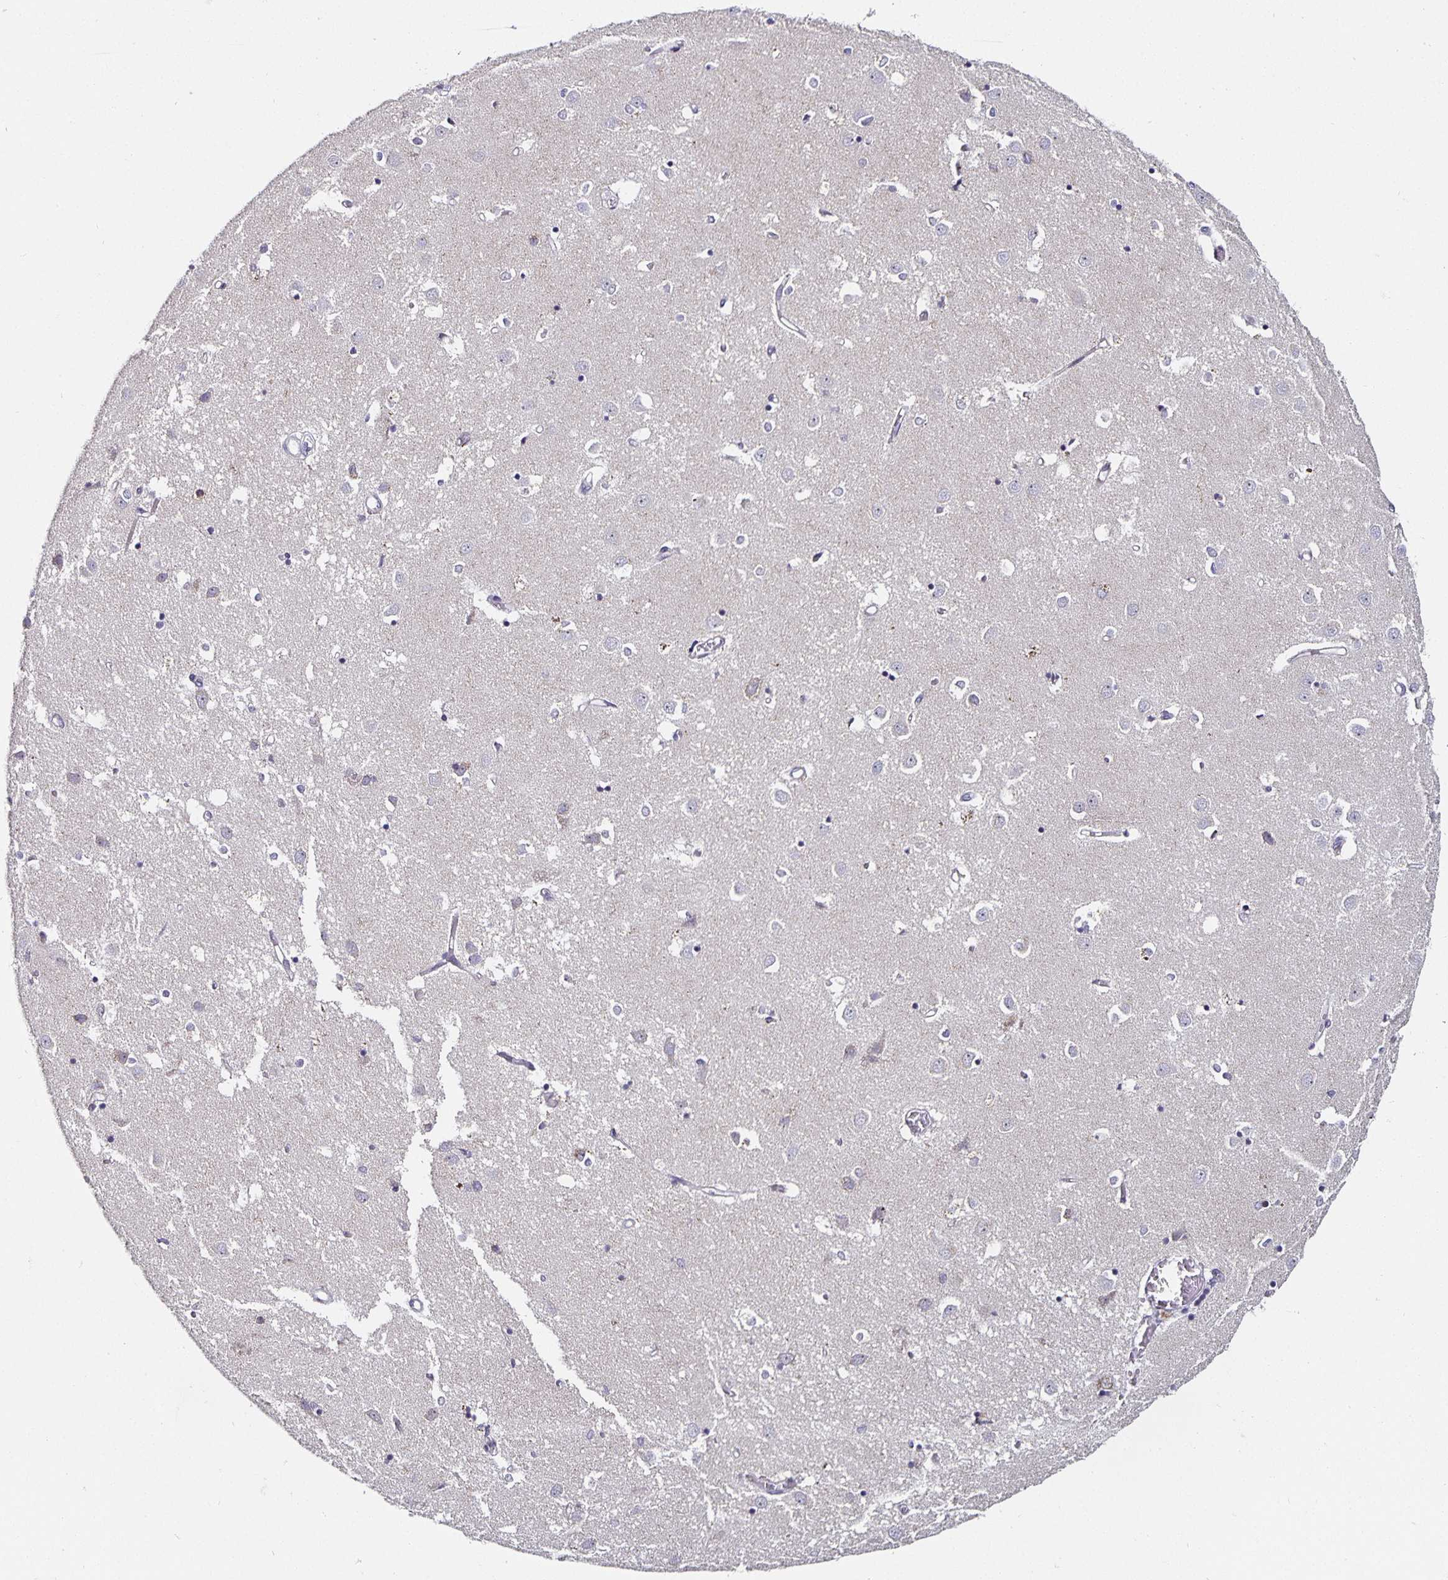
{"staining": {"intensity": "negative", "quantity": "none", "location": "none"}, "tissue": "caudate", "cell_type": "Glial cells", "image_type": "normal", "snomed": [{"axis": "morphology", "description": "Normal tissue, NOS"}, {"axis": "topography", "description": "Lateral ventricle wall"}], "caption": "The image exhibits no staining of glial cells in normal caudate.", "gene": "CHGA", "patient": {"sex": "male", "age": 54}}